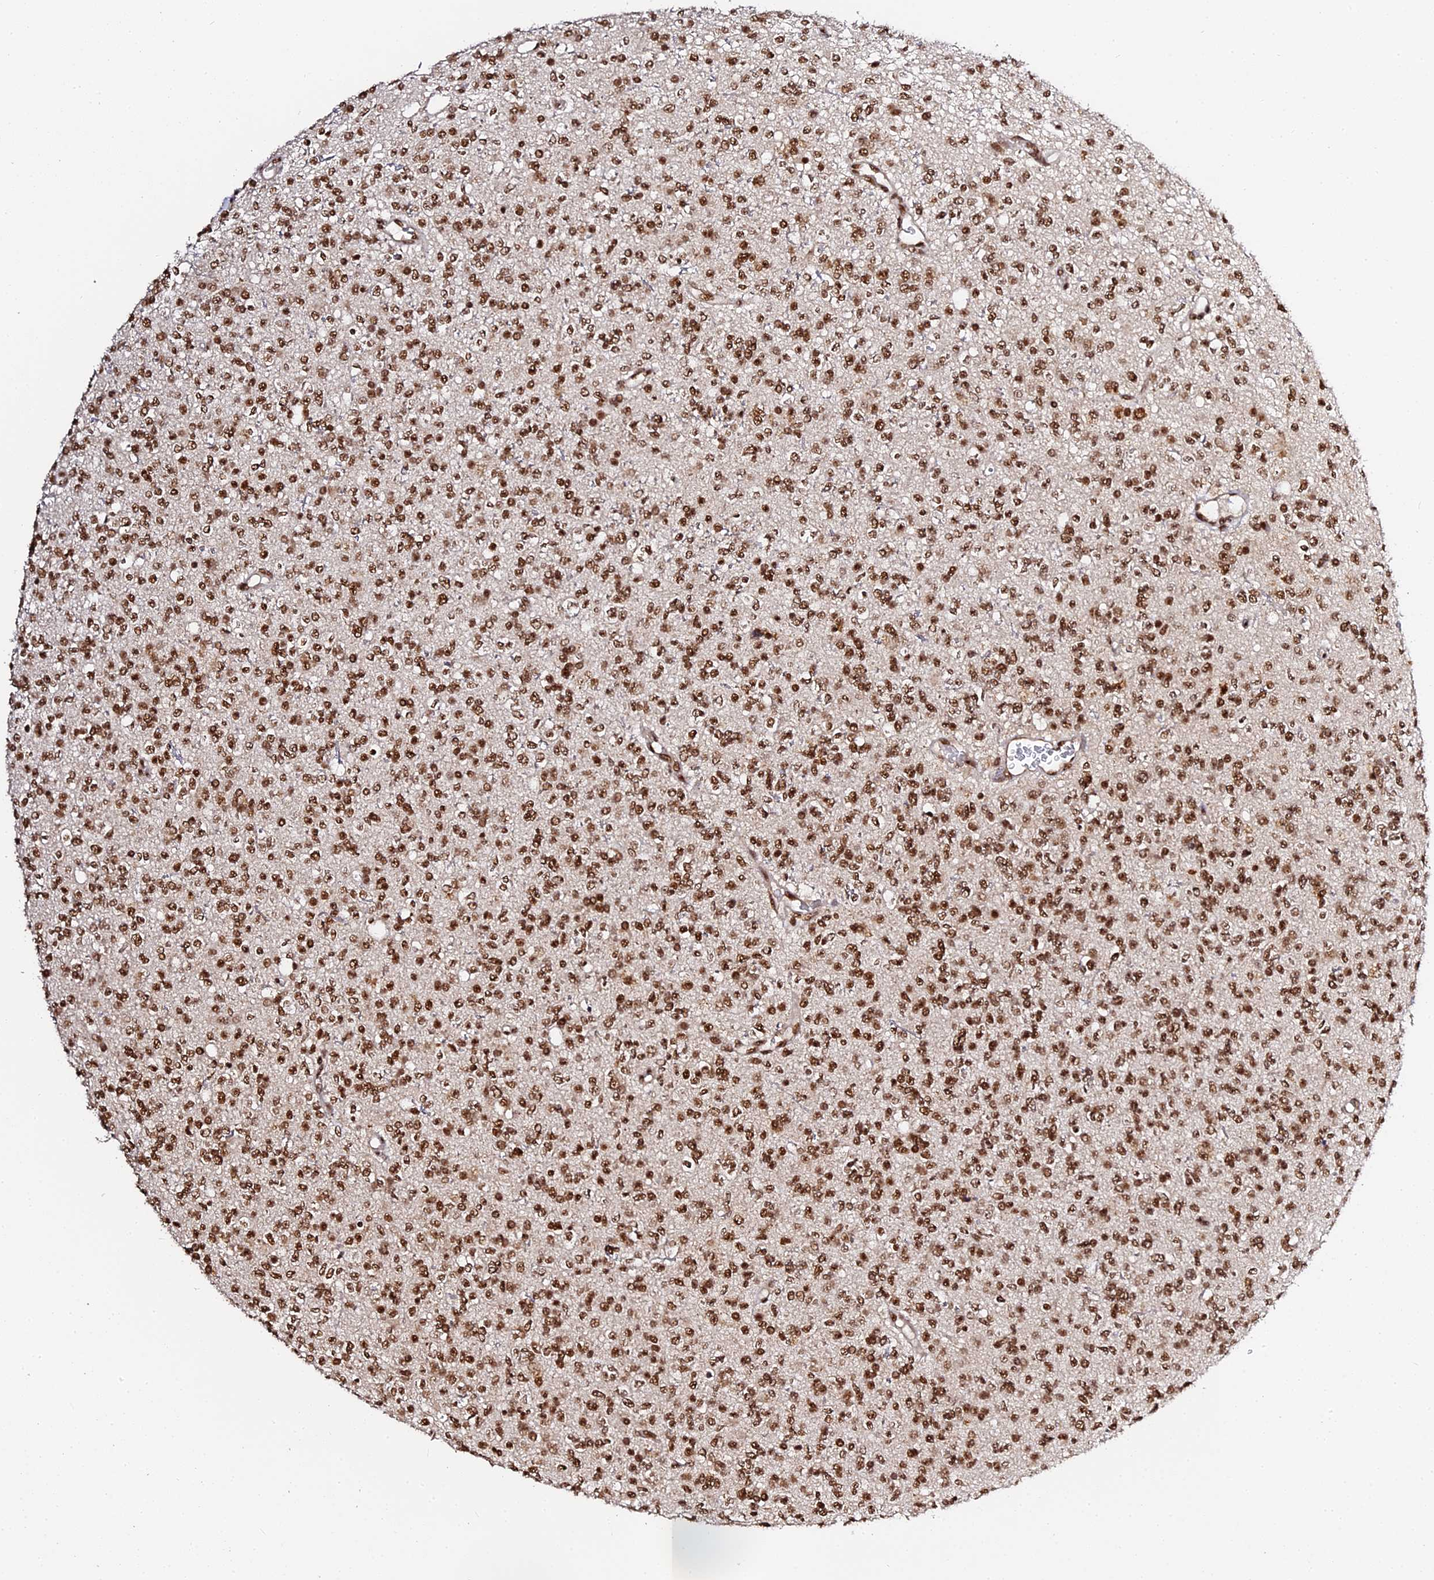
{"staining": {"intensity": "strong", "quantity": ">75%", "location": "nuclear"}, "tissue": "glioma", "cell_type": "Tumor cells", "image_type": "cancer", "snomed": [{"axis": "morphology", "description": "Glioma, malignant, High grade"}, {"axis": "topography", "description": "Brain"}], "caption": "Strong nuclear protein staining is appreciated in approximately >75% of tumor cells in glioma. (DAB (3,3'-diaminobenzidine) IHC, brown staining for protein, blue staining for nuclei).", "gene": "MCRS1", "patient": {"sex": "male", "age": 34}}